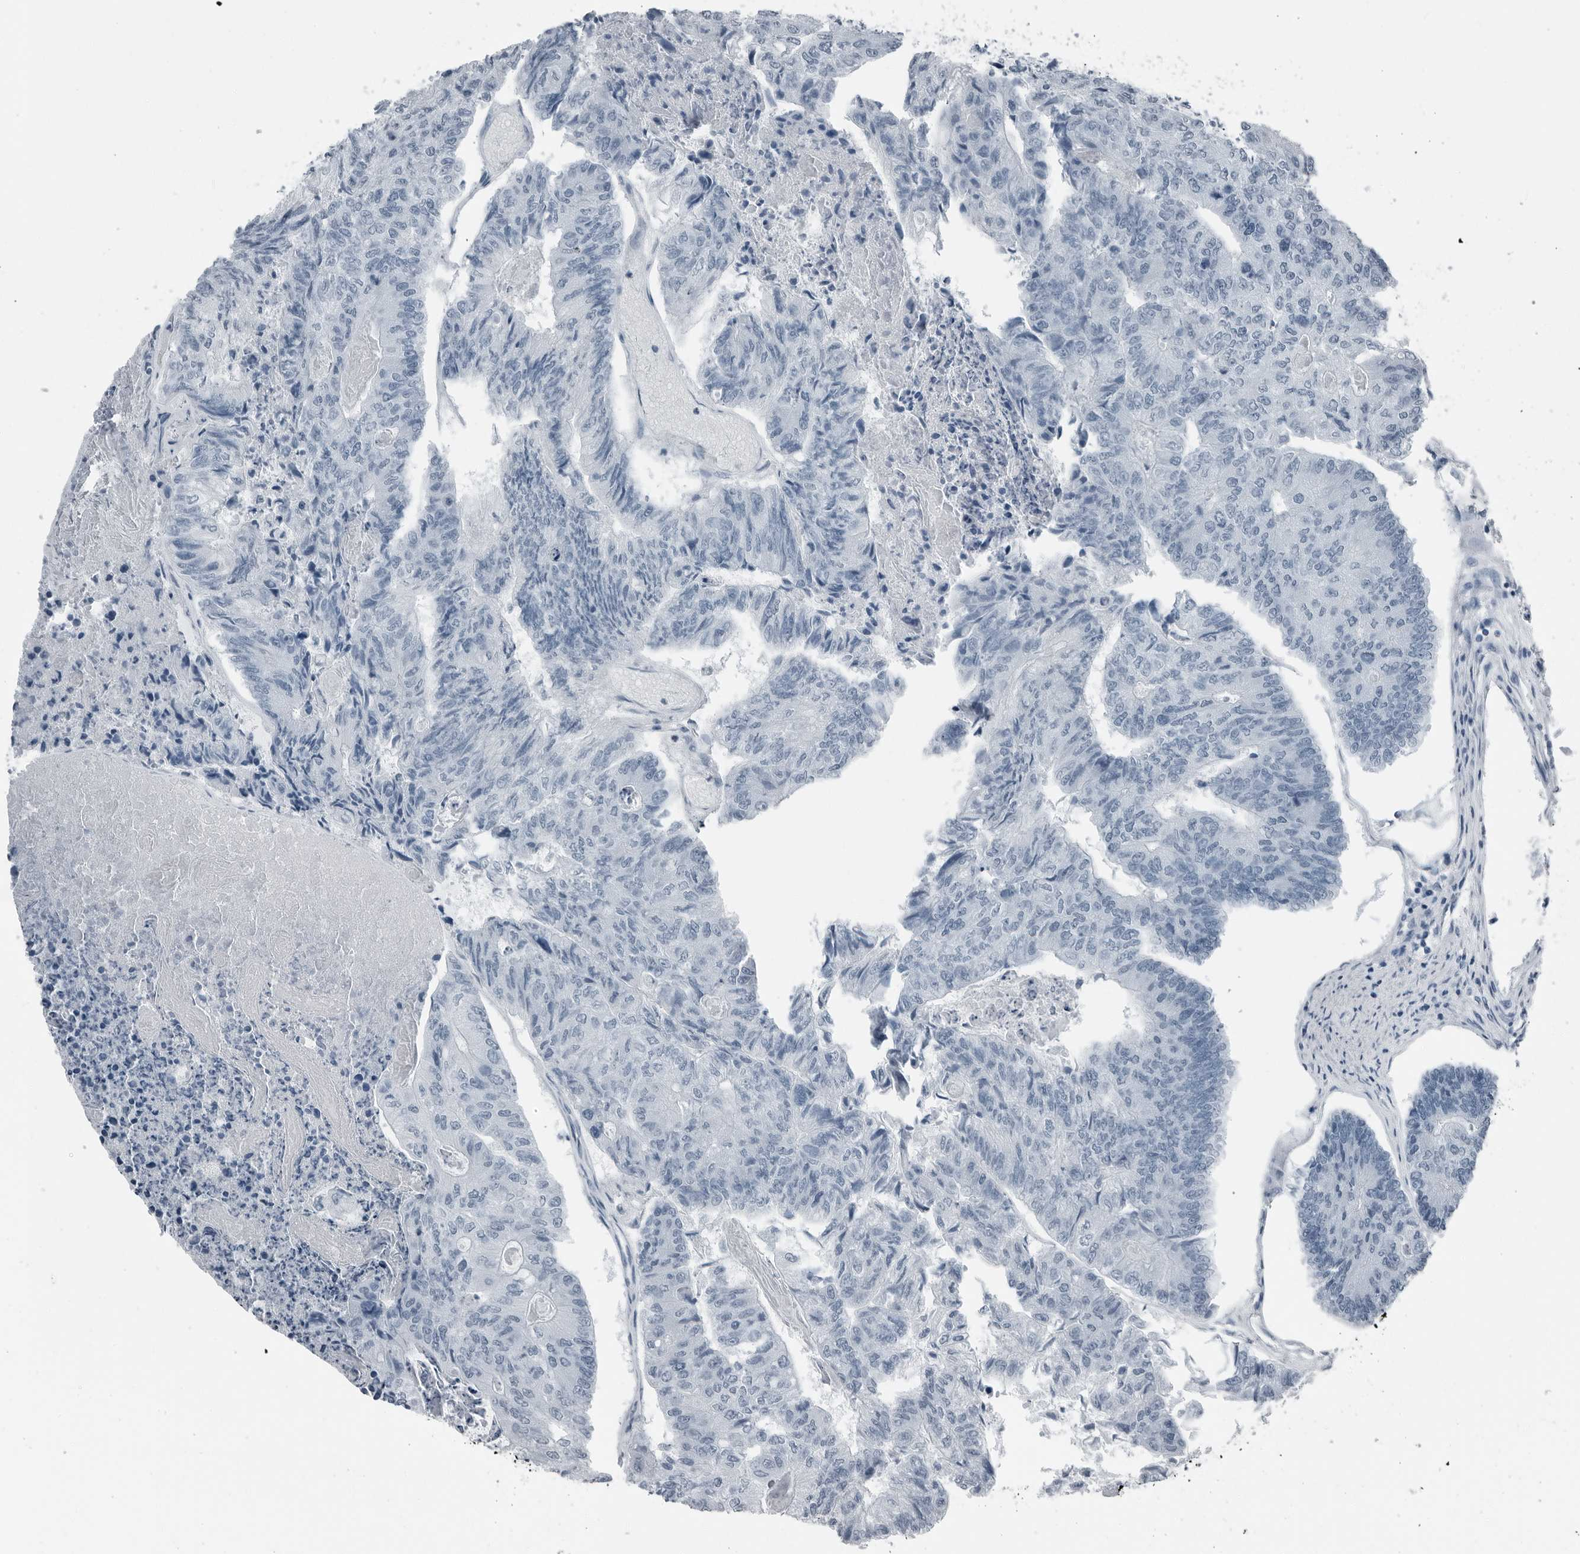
{"staining": {"intensity": "negative", "quantity": "none", "location": "none"}, "tissue": "colorectal cancer", "cell_type": "Tumor cells", "image_type": "cancer", "snomed": [{"axis": "morphology", "description": "Adenocarcinoma, NOS"}, {"axis": "topography", "description": "Colon"}], "caption": "This histopathology image is of colorectal cancer stained with immunohistochemistry (IHC) to label a protein in brown with the nuclei are counter-stained blue. There is no expression in tumor cells. (DAB (3,3'-diaminobenzidine) IHC visualized using brightfield microscopy, high magnification).", "gene": "PRSS1", "patient": {"sex": "female", "age": 67}}